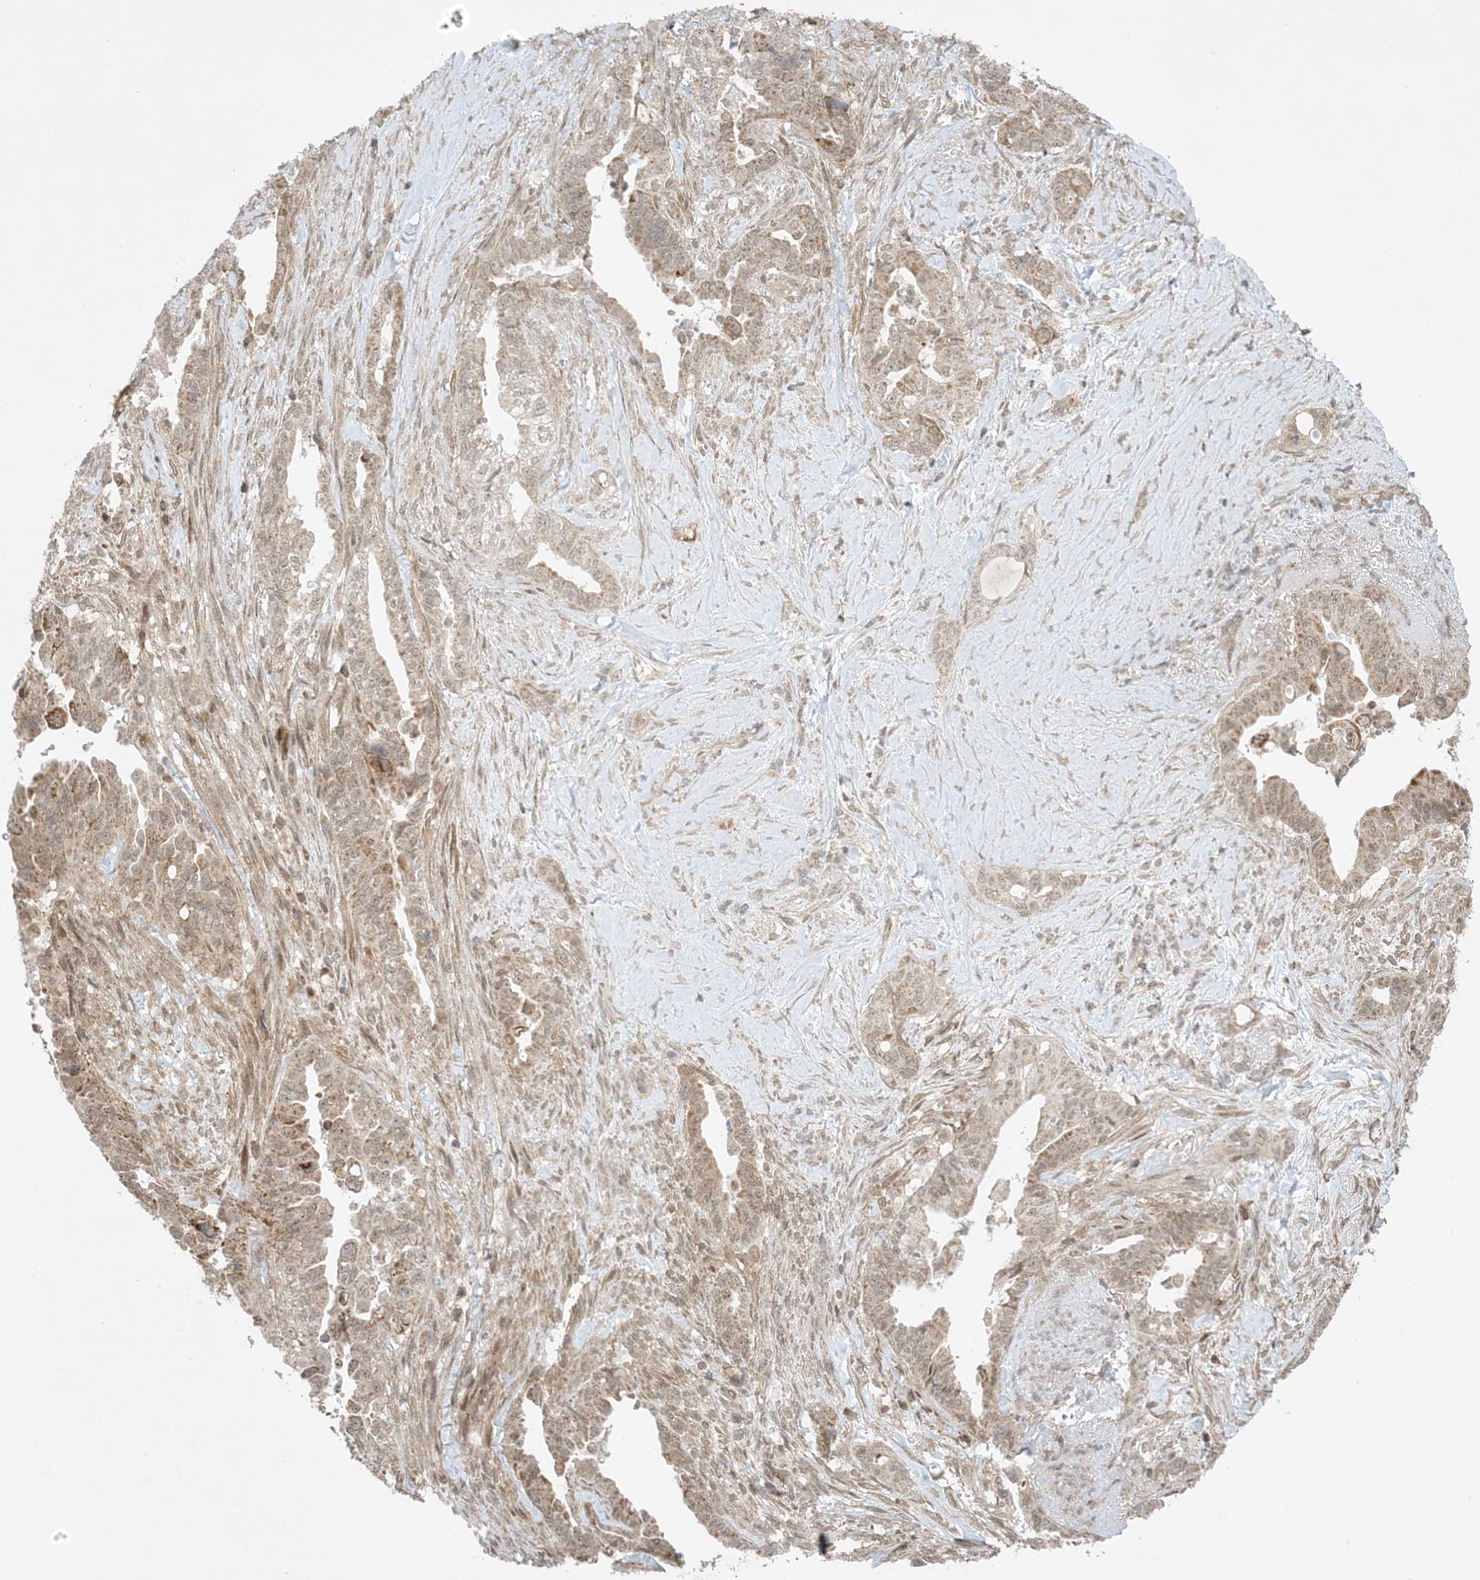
{"staining": {"intensity": "moderate", "quantity": ">75%", "location": "cytoplasmic/membranous"}, "tissue": "pancreatic cancer", "cell_type": "Tumor cells", "image_type": "cancer", "snomed": [{"axis": "morphology", "description": "Adenocarcinoma, NOS"}, {"axis": "topography", "description": "Pancreas"}], "caption": "The histopathology image reveals a brown stain indicating the presence of a protein in the cytoplasmic/membranous of tumor cells in adenocarcinoma (pancreatic). (IHC, brightfield microscopy, high magnification).", "gene": "PHLDB2", "patient": {"sex": "male", "age": 70}}